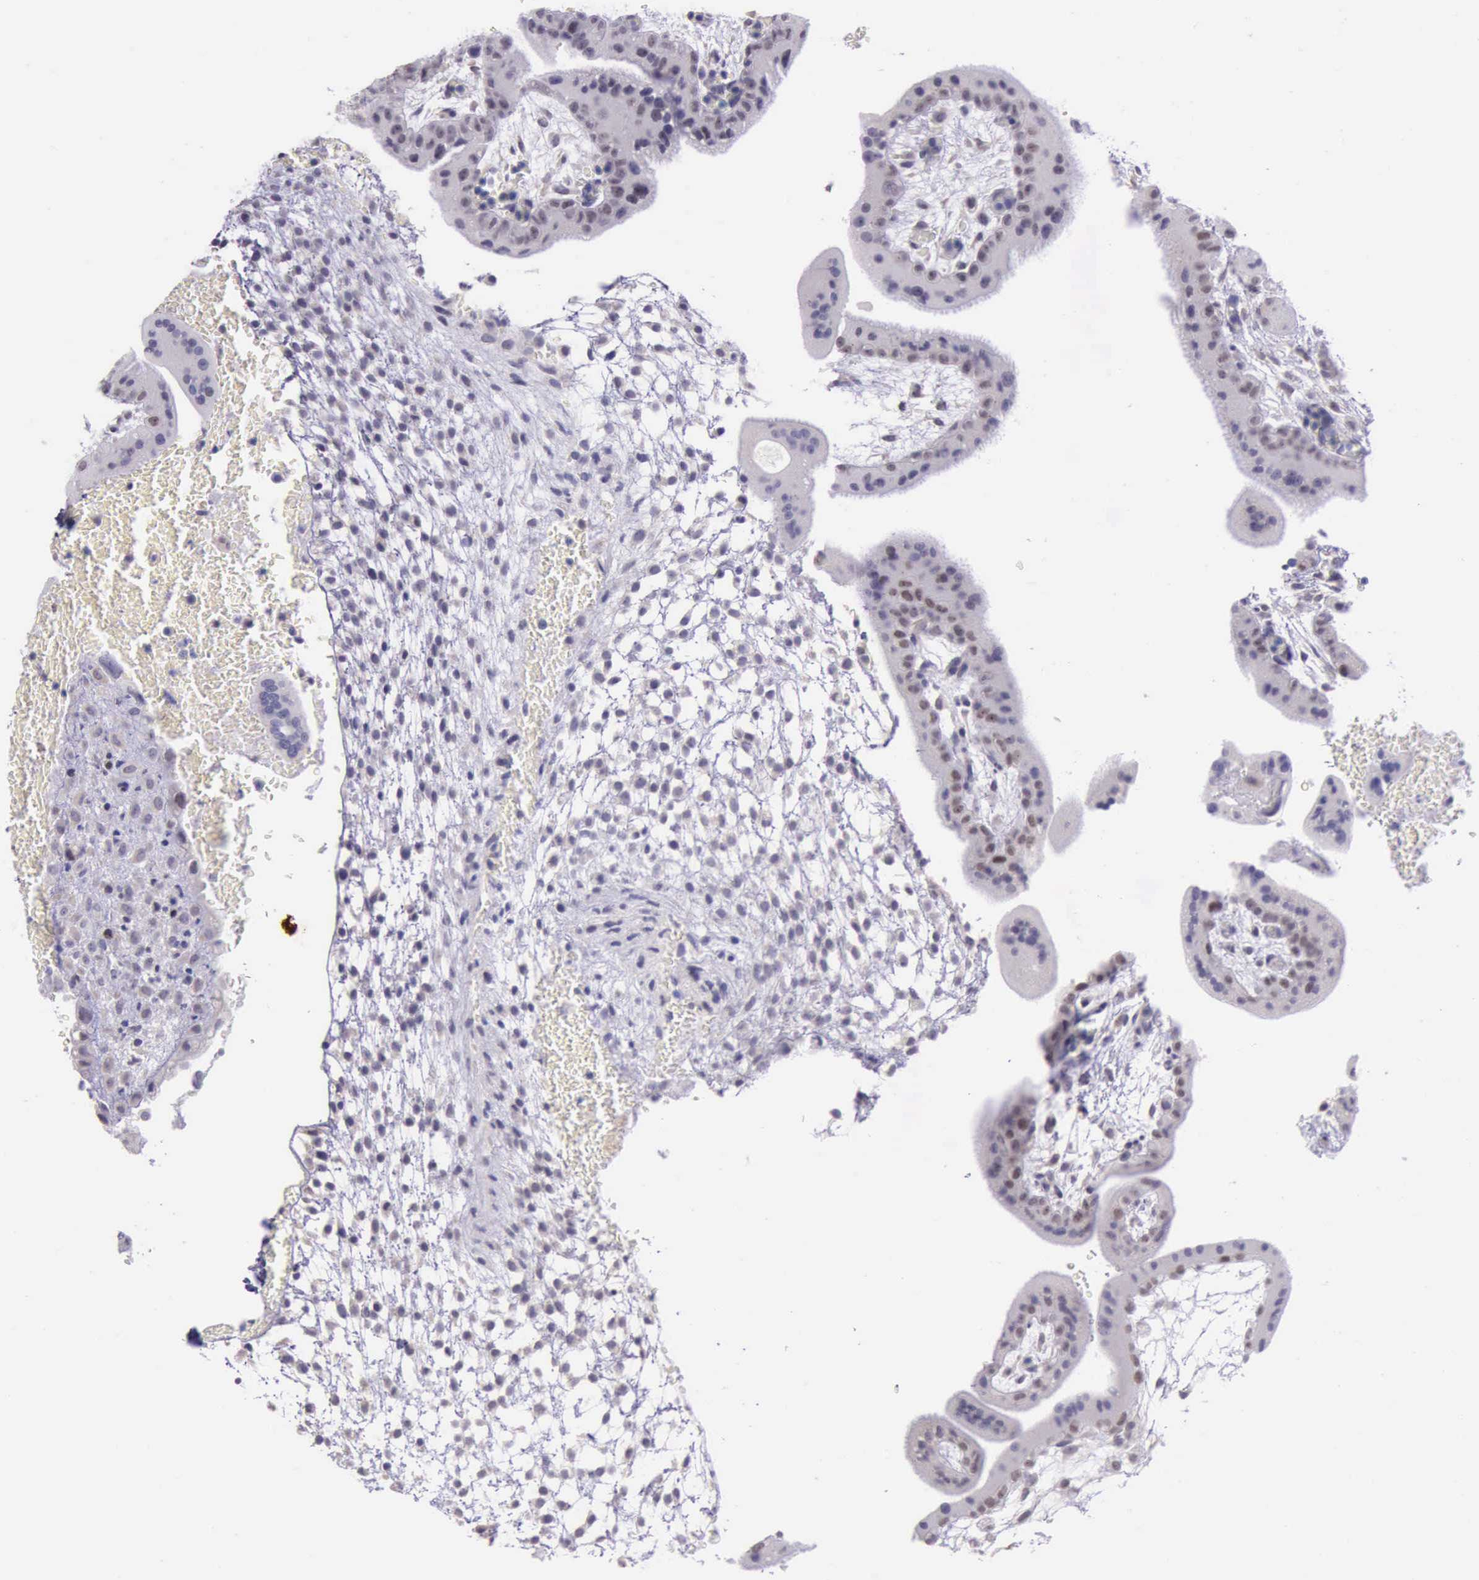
{"staining": {"intensity": "weak", "quantity": "<25%", "location": "cytoplasmic/membranous,nuclear"}, "tissue": "placenta", "cell_type": "Decidual cells", "image_type": "normal", "snomed": [{"axis": "morphology", "description": "Normal tissue, NOS"}, {"axis": "topography", "description": "Placenta"}], "caption": "Unremarkable placenta was stained to show a protein in brown. There is no significant staining in decidual cells. (Stains: DAB (3,3'-diaminobenzidine) immunohistochemistry with hematoxylin counter stain, Microscopy: brightfield microscopy at high magnification).", "gene": "PARP1", "patient": {"sex": "female", "age": 35}}